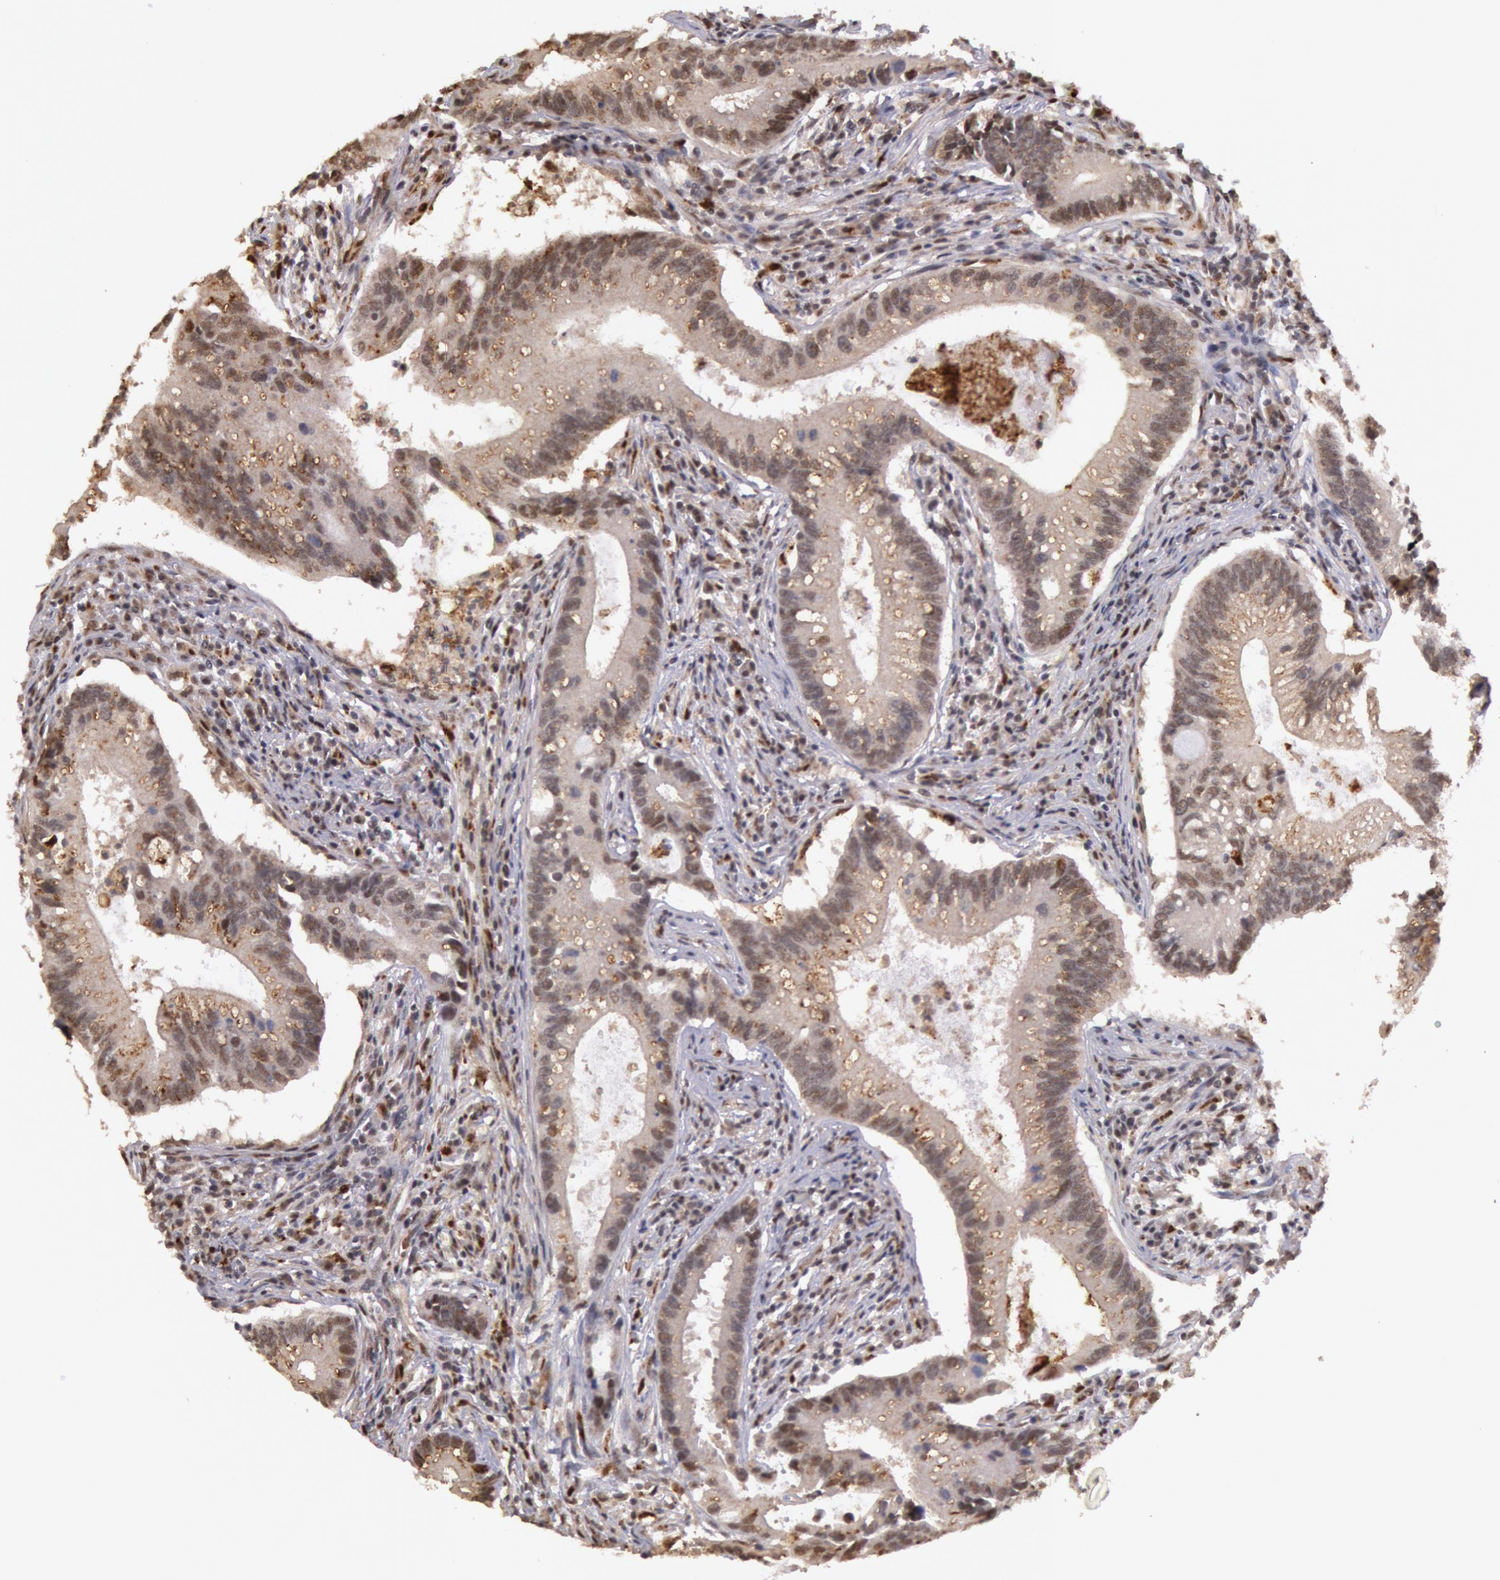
{"staining": {"intensity": "weak", "quantity": ">75%", "location": "nuclear"}, "tissue": "colorectal cancer", "cell_type": "Tumor cells", "image_type": "cancer", "snomed": [{"axis": "morphology", "description": "Adenocarcinoma, NOS"}, {"axis": "topography", "description": "Rectum"}], "caption": "High-power microscopy captured an IHC photomicrograph of colorectal cancer, revealing weak nuclear staining in approximately >75% of tumor cells.", "gene": "LIG4", "patient": {"sex": "female", "age": 81}}